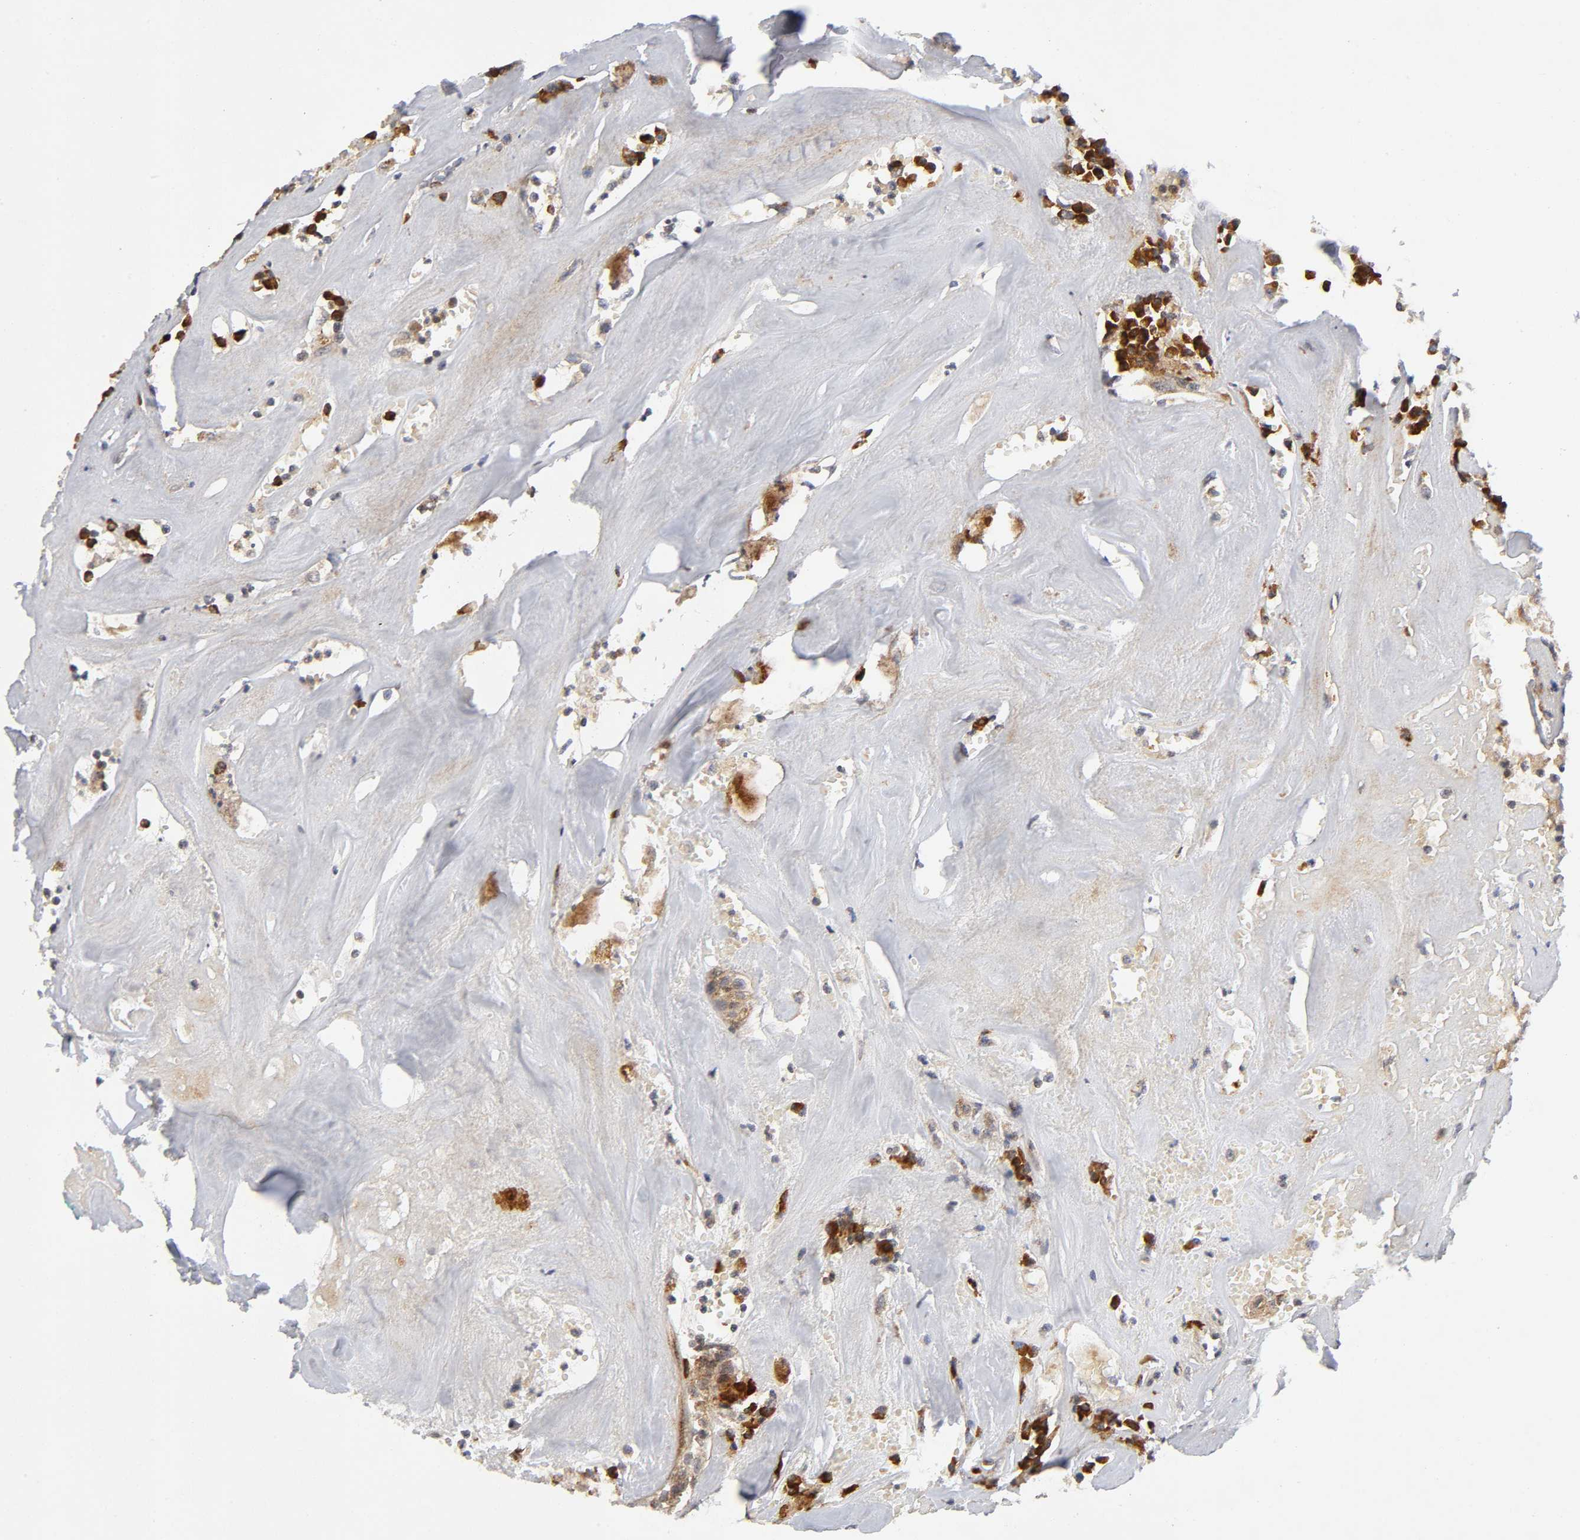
{"staining": {"intensity": "moderate", "quantity": ">75%", "location": "cytoplasmic/membranous"}, "tissue": "head and neck cancer", "cell_type": "Tumor cells", "image_type": "cancer", "snomed": [{"axis": "morphology", "description": "Adenocarcinoma, NOS"}, {"axis": "topography", "description": "Salivary gland"}, {"axis": "topography", "description": "Head-Neck"}], "caption": "Moderate cytoplasmic/membranous protein expression is seen in about >75% of tumor cells in head and neck cancer (adenocarcinoma).", "gene": "EIF5", "patient": {"sex": "female", "age": 65}}